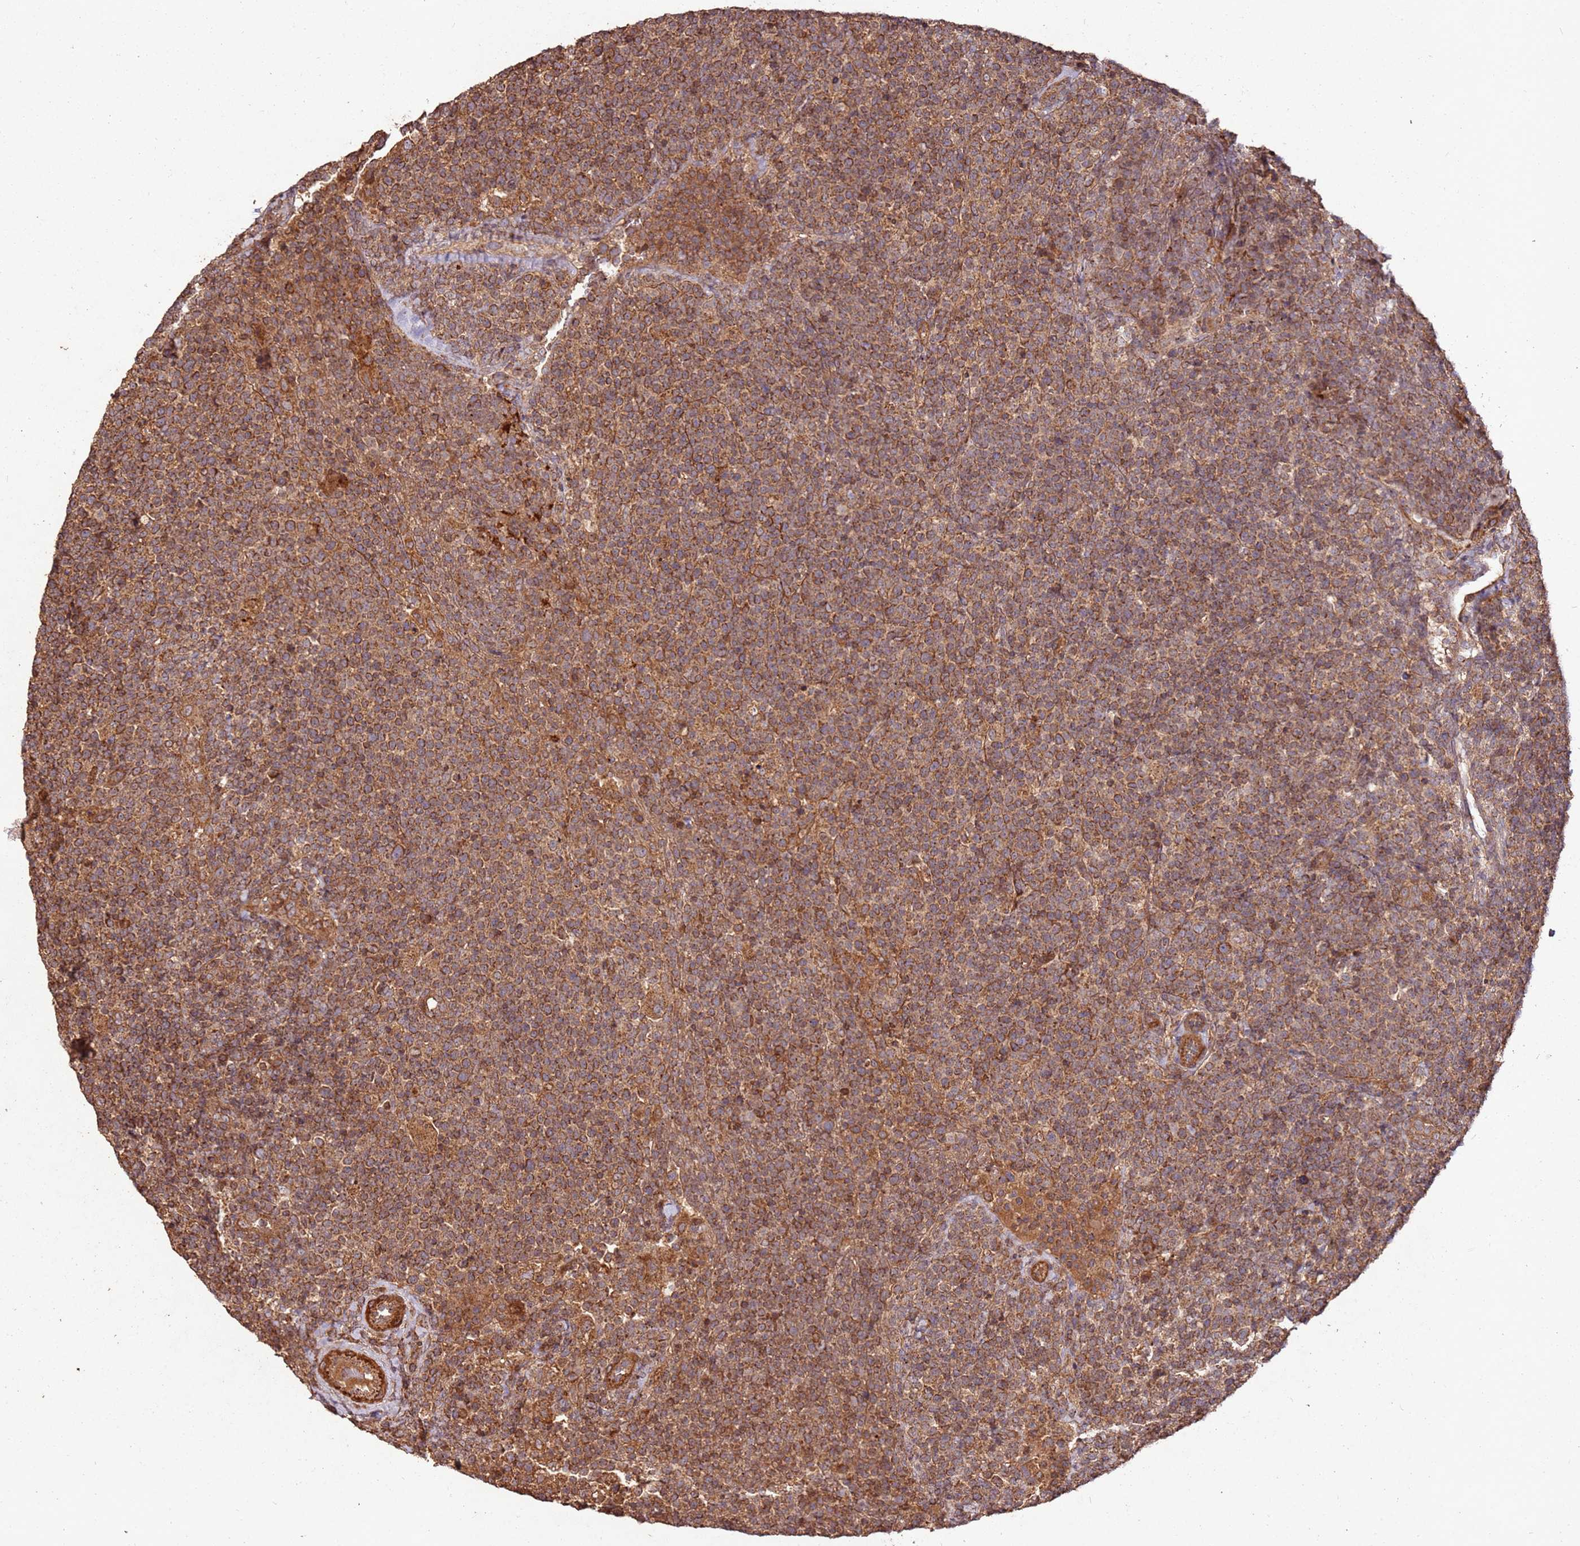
{"staining": {"intensity": "moderate", "quantity": ">75%", "location": "cytoplasmic/membranous"}, "tissue": "lymphoma", "cell_type": "Tumor cells", "image_type": "cancer", "snomed": [{"axis": "morphology", "description": "Malignant lymphoma, non-Hodgkin's type, High grade"}, {"axis": "topography", "description": "Lymph node"}], "caption": "An image of malignant lymphoma, non-Hodgkin's type (high-grade) stained for a protein demonstrates moderate cytoplasmic/membranous brown staining in tumor cells.", "gene": "FAM186A", "patient": {"sex": "male", "age": 61}}